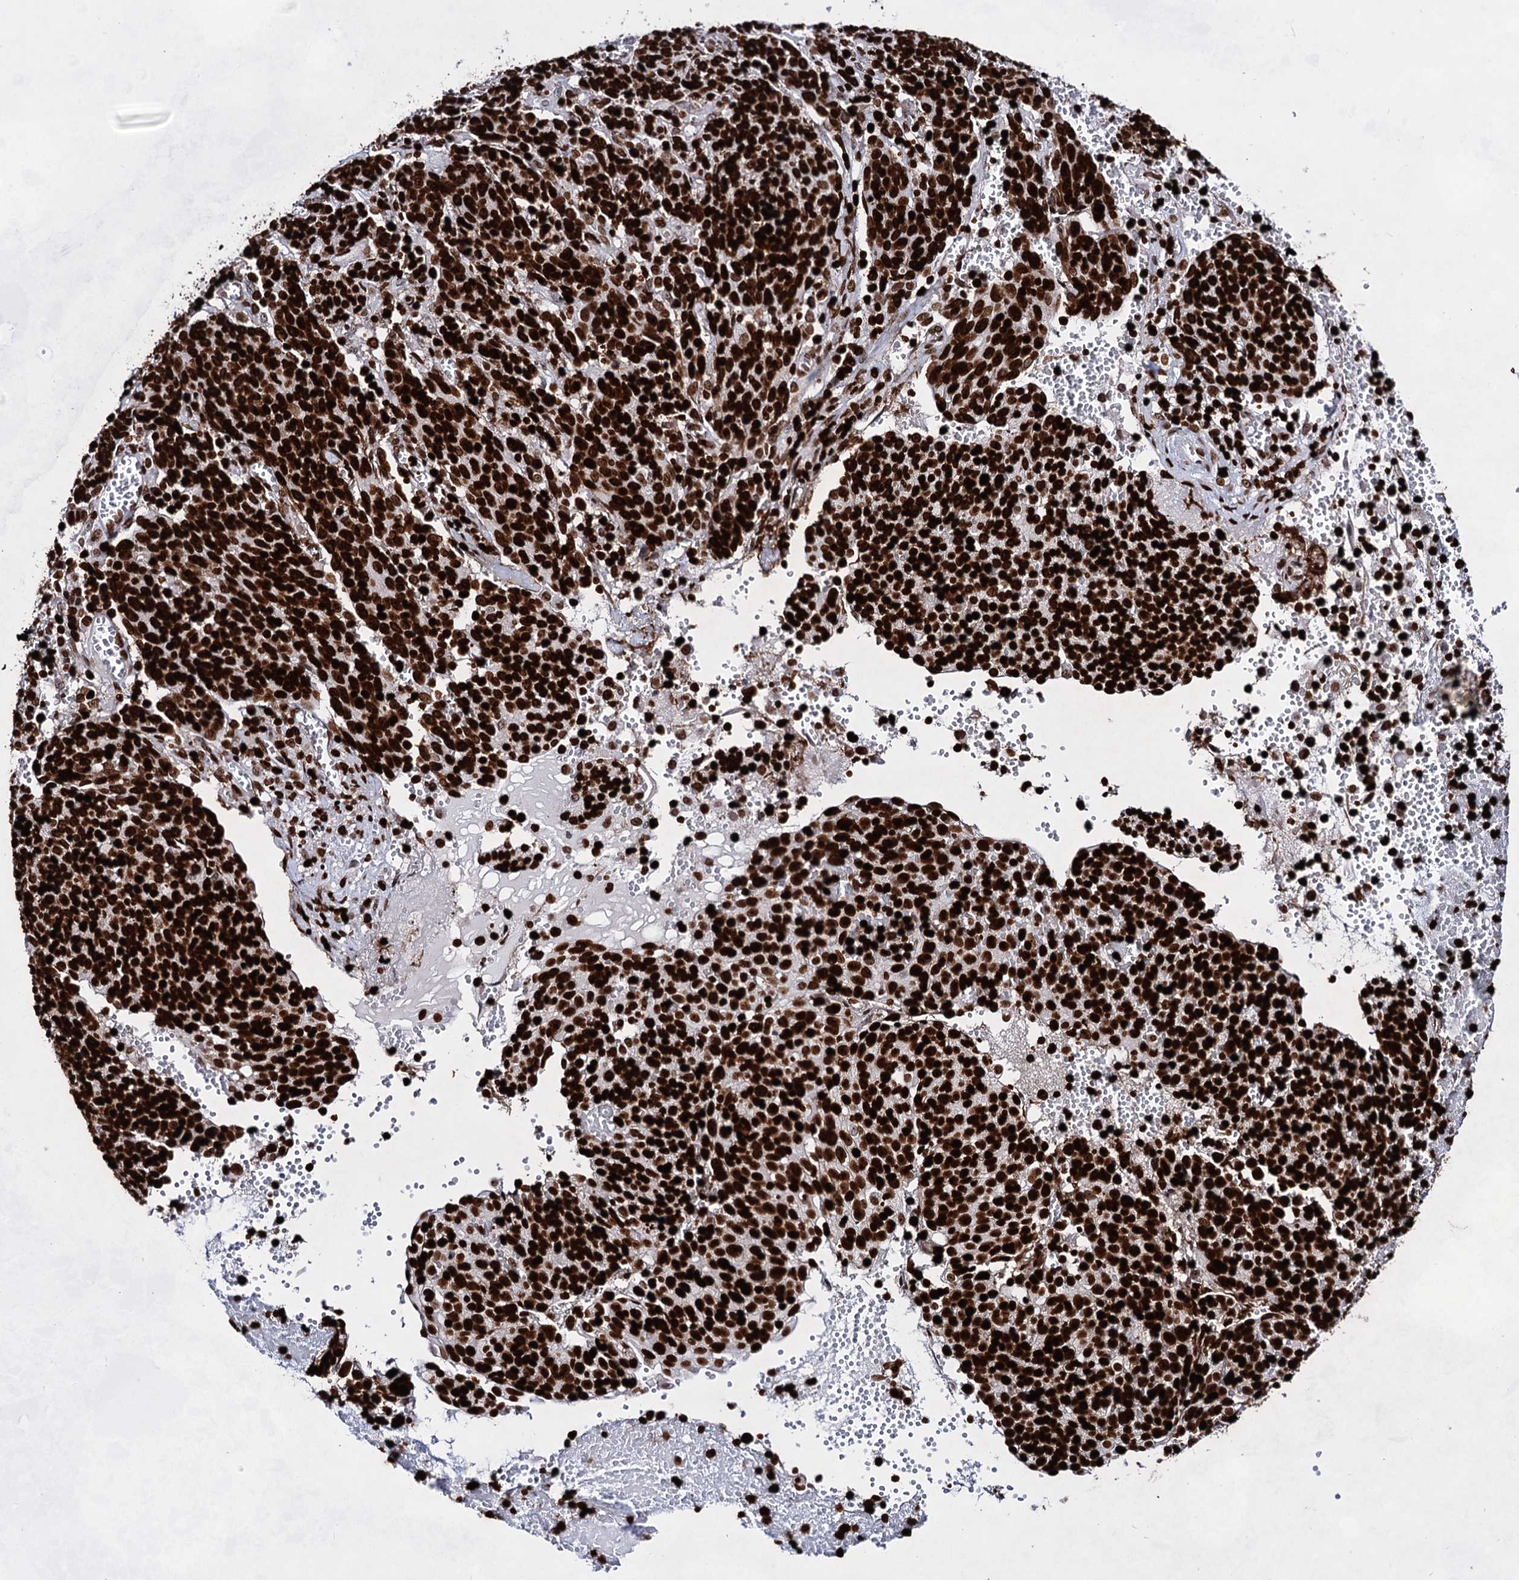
{"staining": {"intensity": "strong", "quantity": ">75%", "location": "nuclear"}, "tissue": "cervical cancer", "cell_type": "Tumor cells", "image_type": "cancer", "snomed": [{"axis": "morphology", "description": "Squamous cell carcinoma, NOS"}, {"axis": "topography", "description": "Cervix"}], "caption": "IHC (DAB) staining of cervical squamous cell carcinoma exhibits strong nuclear protein expression in approximately >75% of tumor cells.", "gene": "HMGB2", "patient": {"sex": "female", "age": 67}}